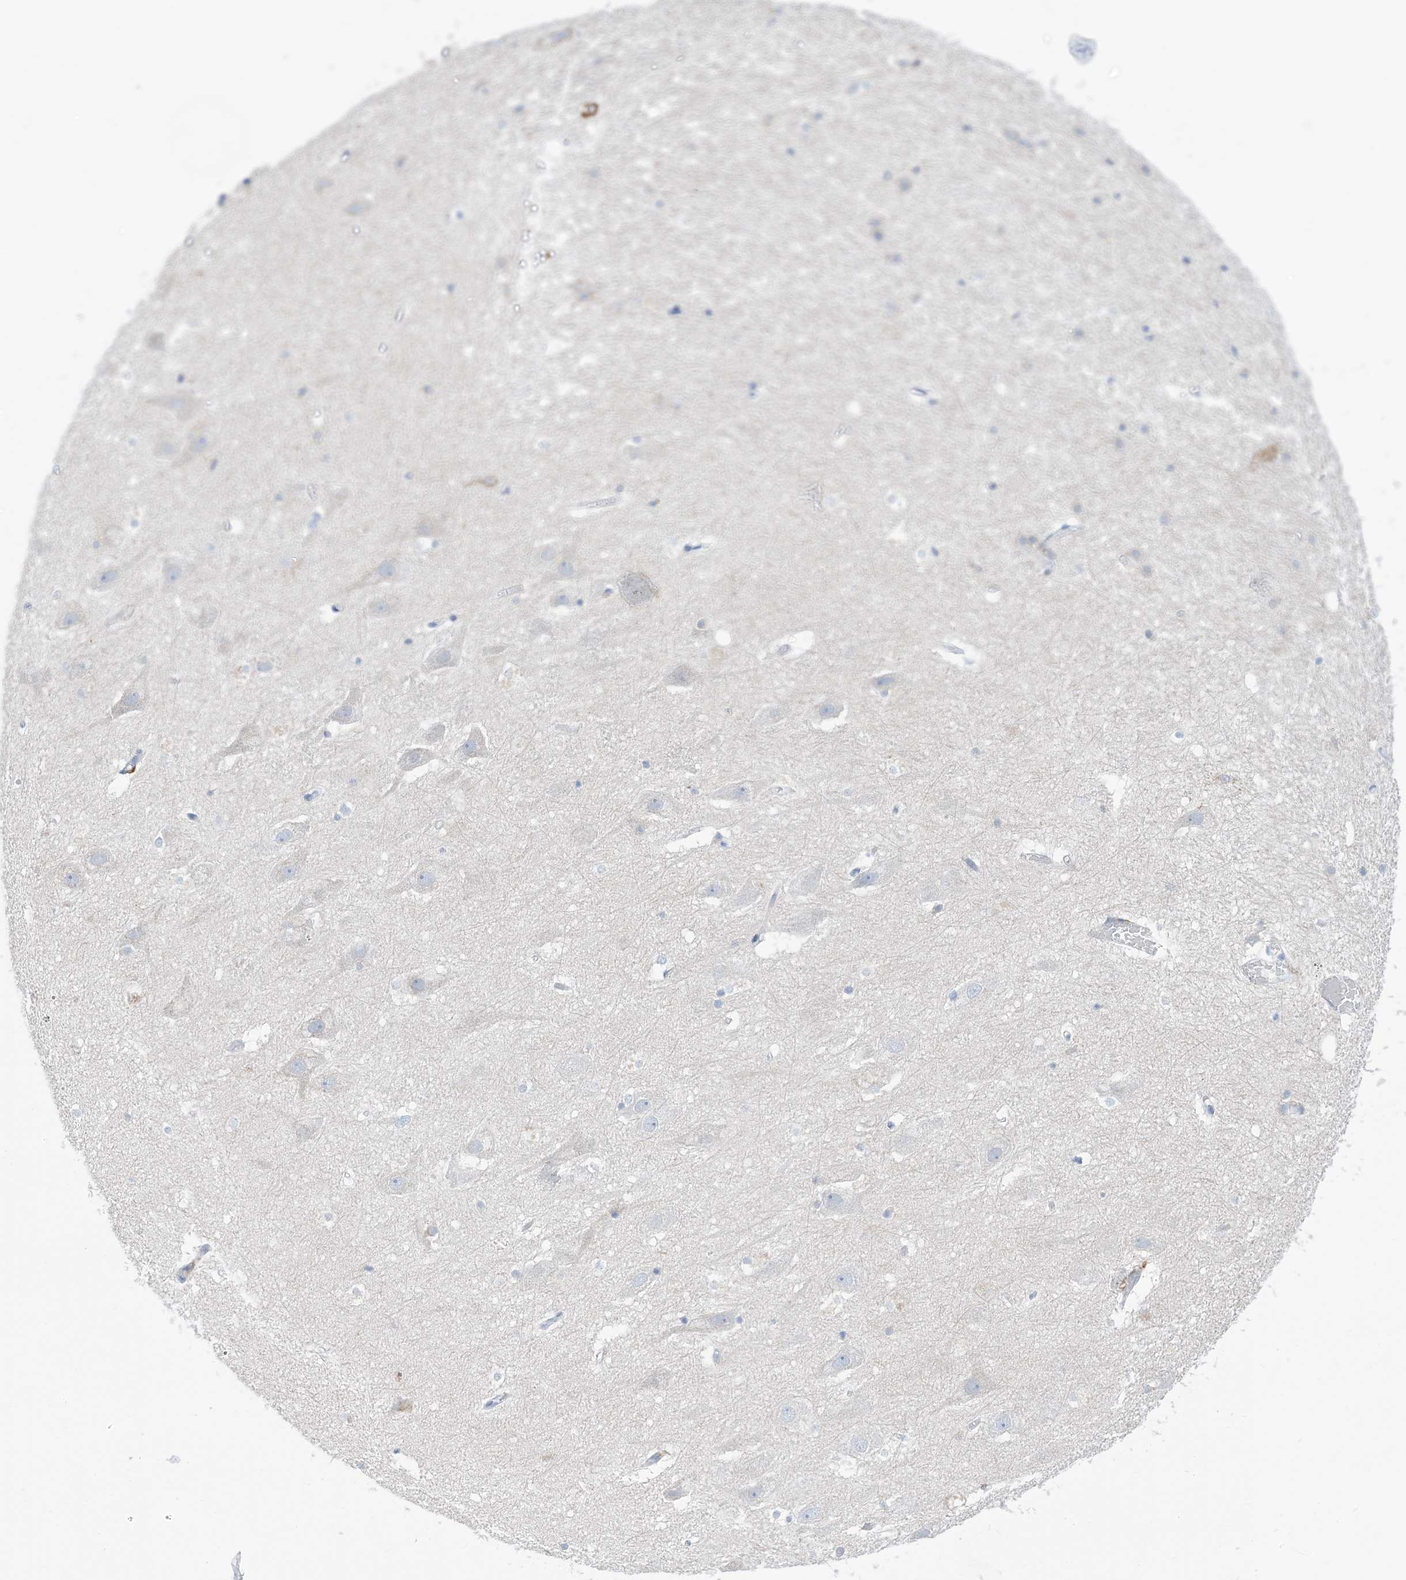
{"staining": {"intensity": "negative", "quantity": "none", "location": "none"}, "tissue": "hippocampus", "cell_type": "Glial cells", "image_type": "normal", "snomed": [{"axis": "morphology", "description": "Normal tissue, NOS"}, {"axis": "topography", "description": "Hippocampus"}], "caption": "Photomicrograph shows no protein staining in glial cells of unremarkable hippocampus. (DAB (3,3'-diaminobenzidine) immunohistochemistry (IHC) with hematoxylin counter stain).", "gene": "DPH3", "patient": {"sex": "female", "age": 52}}